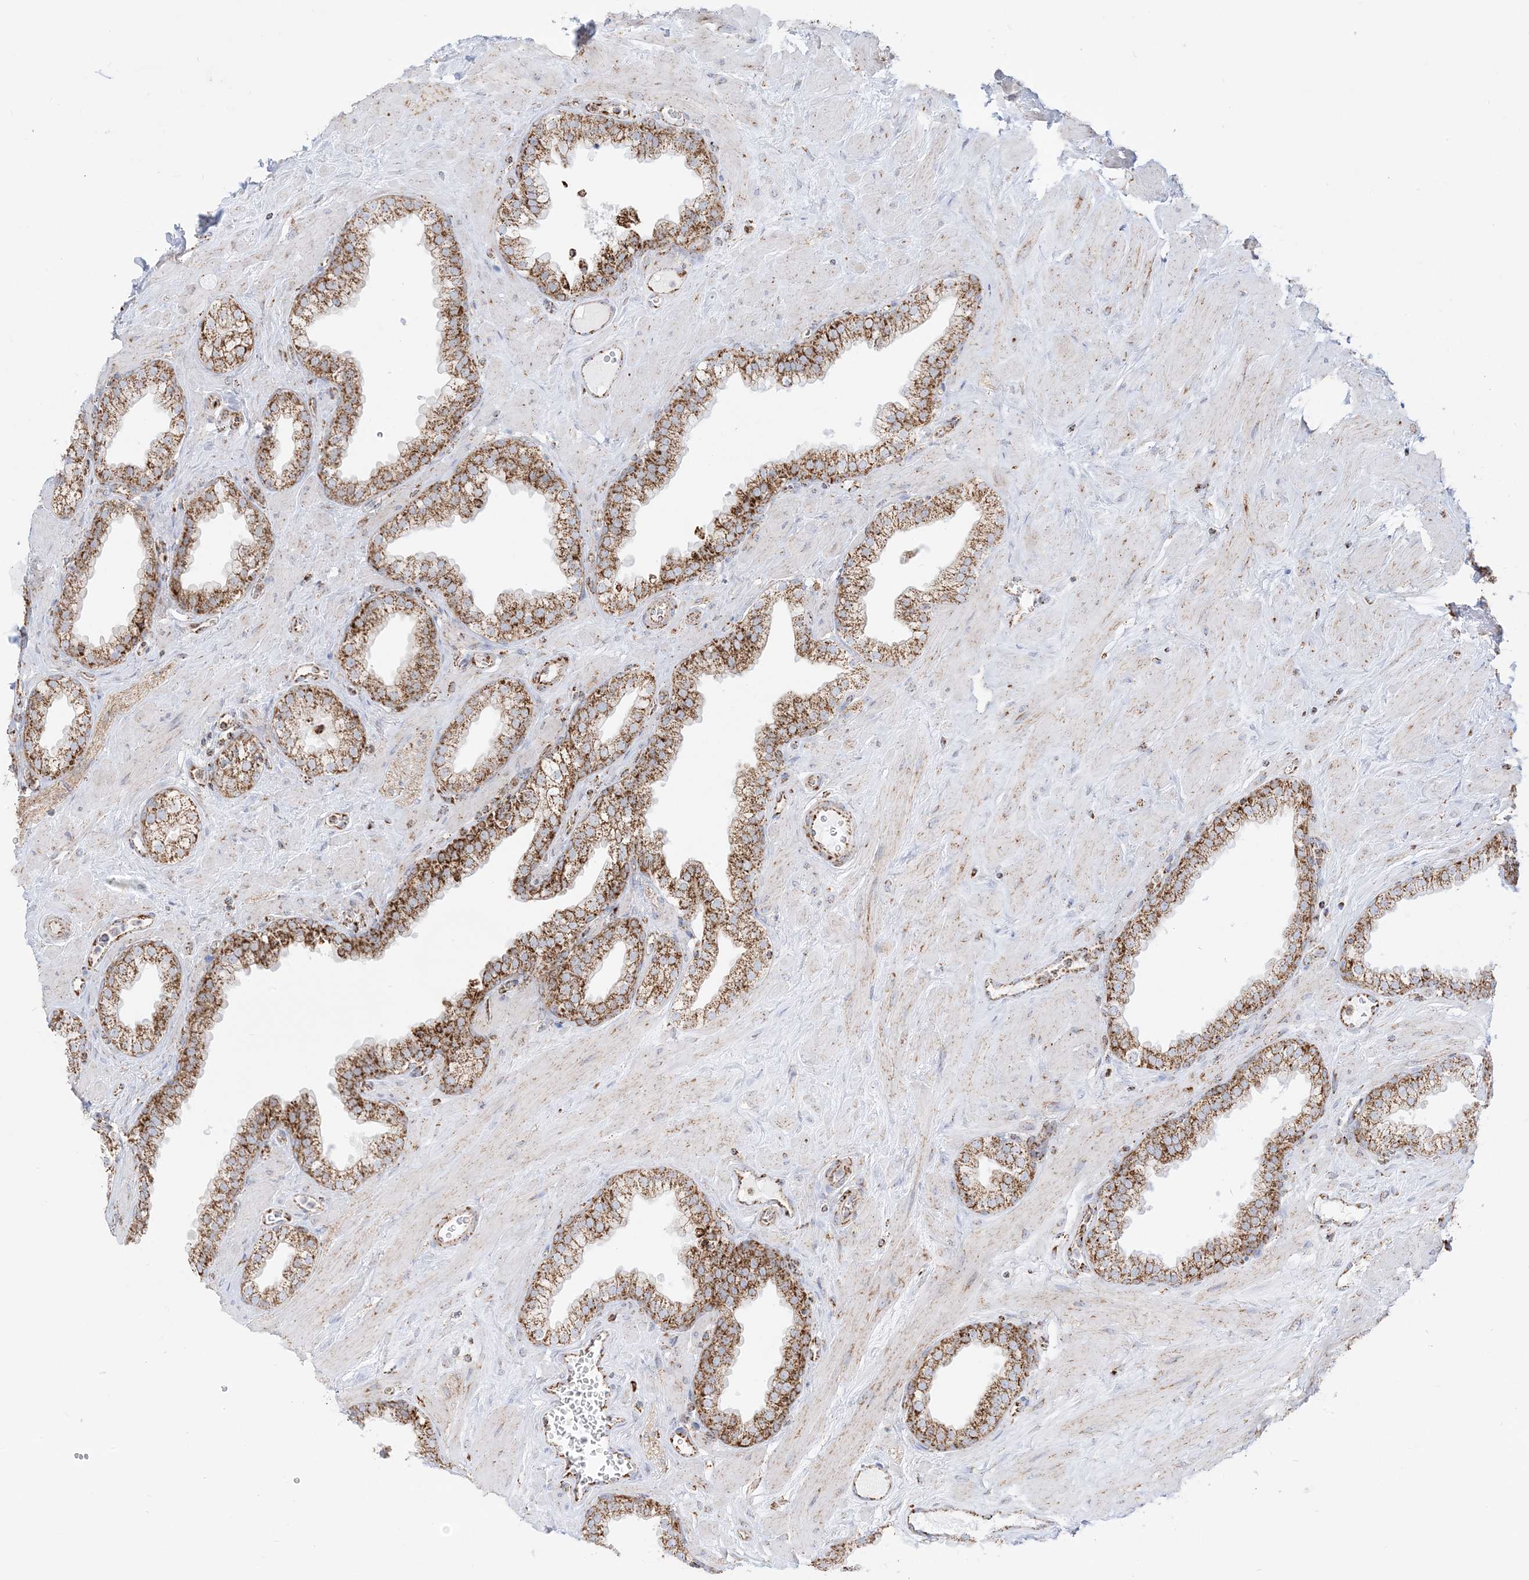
{"staining": {"intensity": "strong", "quantity": ">75%", "location": "cytoplasmic/membranous"}, "tissue": "prostate", "cell_type": "Glandular cells", "image_type": "normal", "snomed": [{"axis": "morphology", "description": "Normal tissue, NOS"}, {"axis": "morphology", "description": "Urothelial carcinoma, Low grade"}, {"axis": "topography", "description": "Urinary bladder"}, {"axis": "topography", "description": "Prostate"}], "caption": "This is a histology image of immunohistochemistry (IHC) staining of unremarkable prostate, which shows strong staining in the cytoplasmic/membranous of glandular cells.", "gene": "MRPS36", "patient": {"sex": "male", "age": 60}}